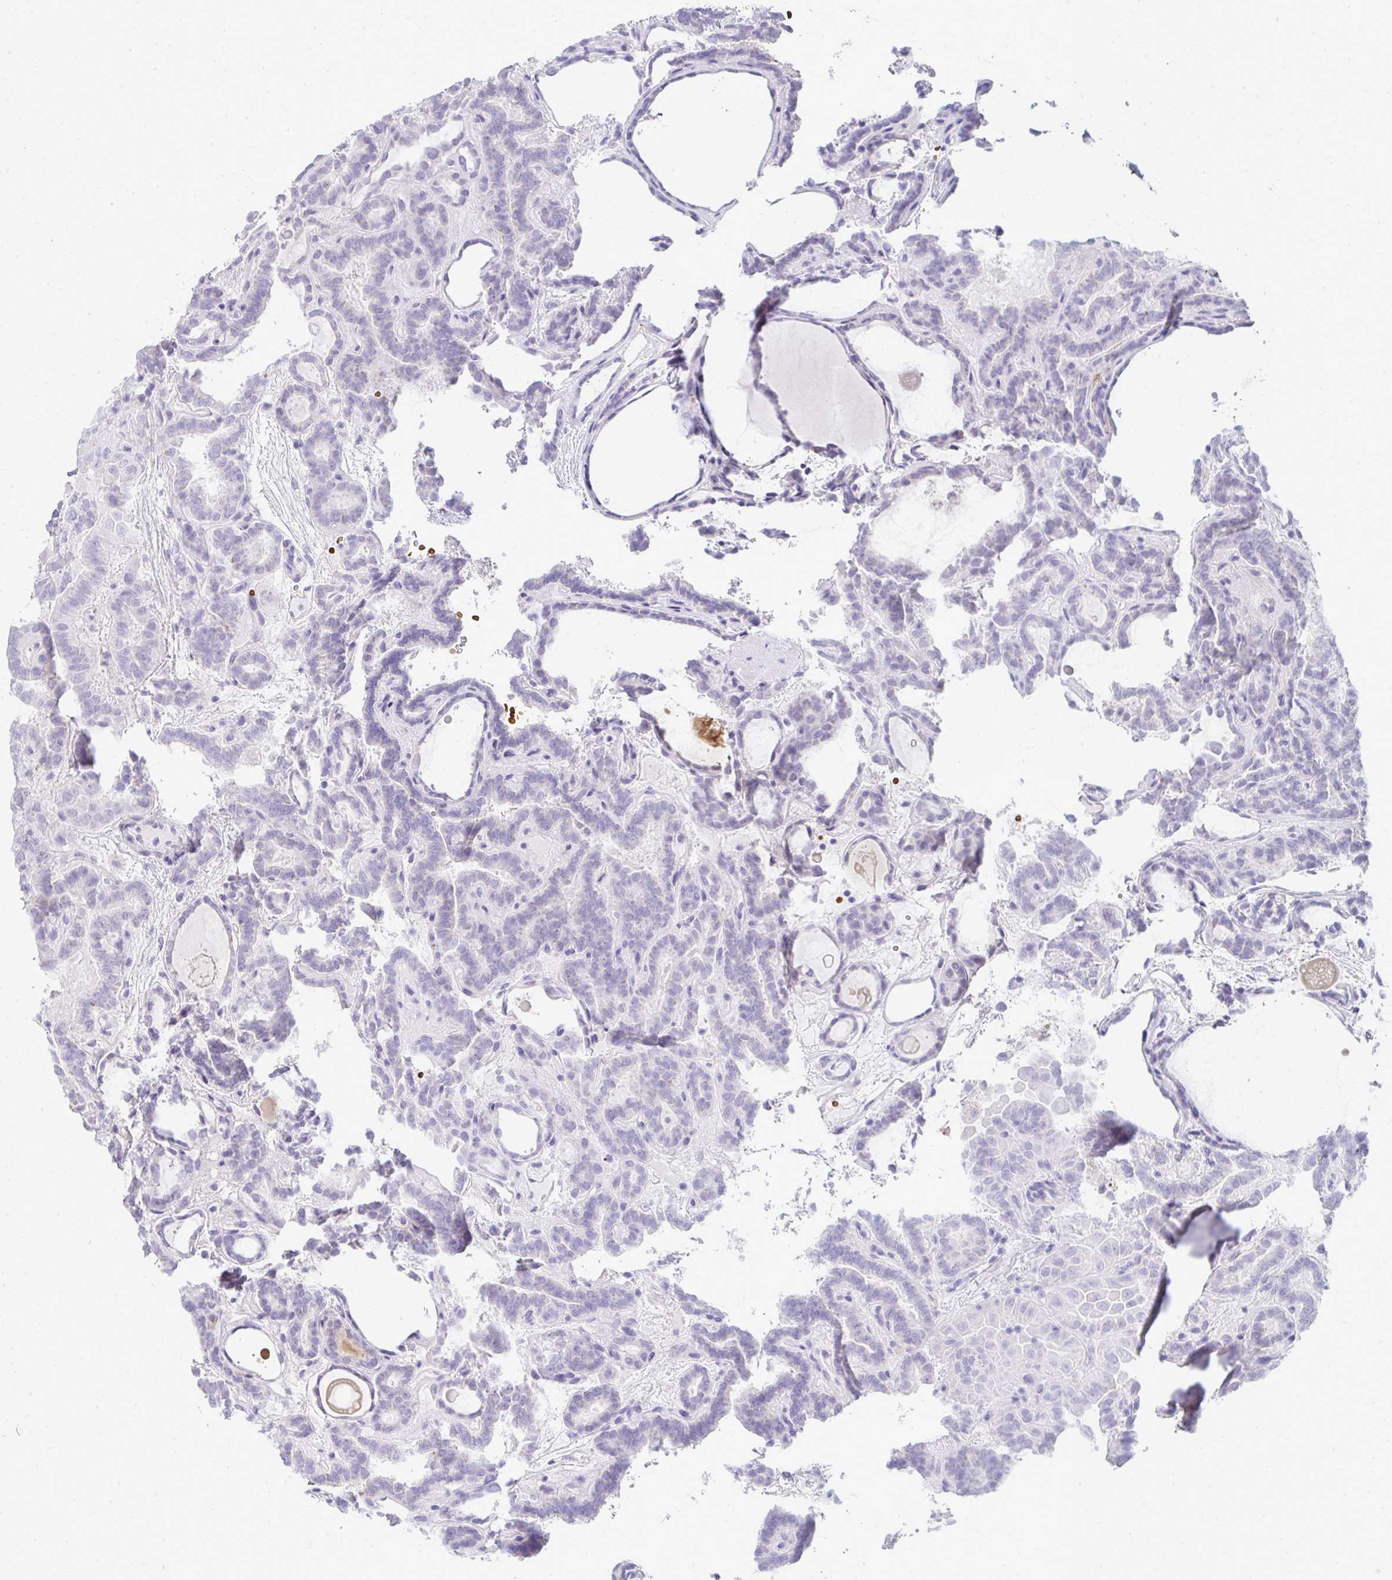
{"staining": {"intensity": "negative", "quantity": "none", "location": "none"}, "tissue": "thyroid cancer", "cell_type": "Tumor cells", "image_type": "cancer", "snomed": [{"axis": "morphology", "description": "Papillary adenocarcinoma, NOS"}, {"axis": "topography", "description": "Thyroid gland"}], "caption": "Immunohistochemistry histopathology image of neoplastic tissue: human thyroid papillary adenocarcinoma stained with DAB exhibits no significant protein staining in tumor cells. (Brightfield microscopy of DAB immunohistochemistry at high magnification).", "gene": "ZNF182", "patient": {"sex": "female", "age": 46}}